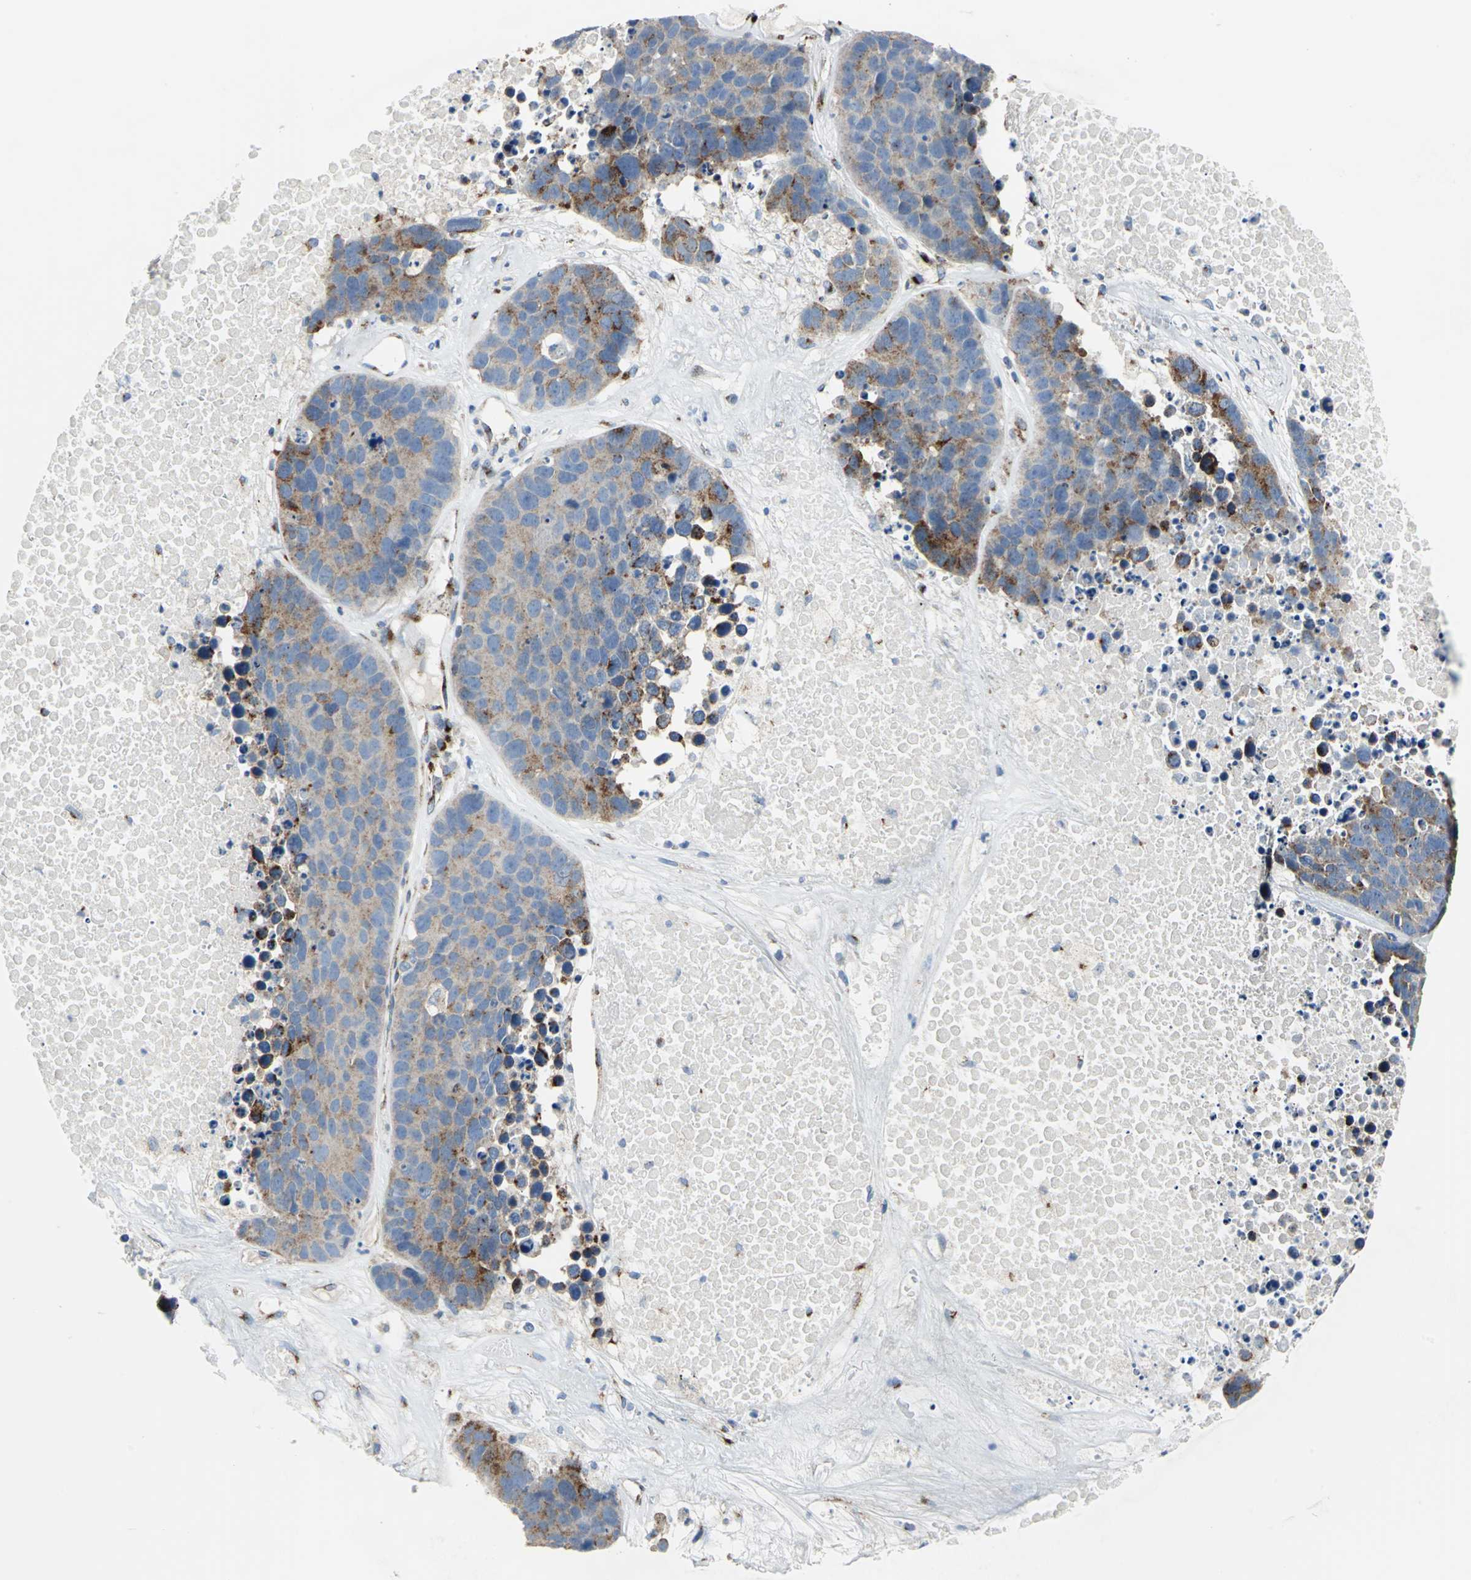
{"staining": {"intensity": "moderate", "quantity": ">75%", "location": "cytoplasmic/membranous"}, "tissue": "carcinoid", "cell_type": "Tumor cells", "image_type": "cancer", "snomed": [{"axis": "morphology", "description": "Carcinoid, malignant, NOS"}, {"axis": "topography", "description": "Lung"}], "caption": "Immunohistochemistry (DAB) staining of human malignant carcinoid demonstrates moderate cytoplasmic/membranous protein positivity in about >75% of tumor cells.", "gene": "GPR3", "patient": {"sex": "male", "age": 60}}